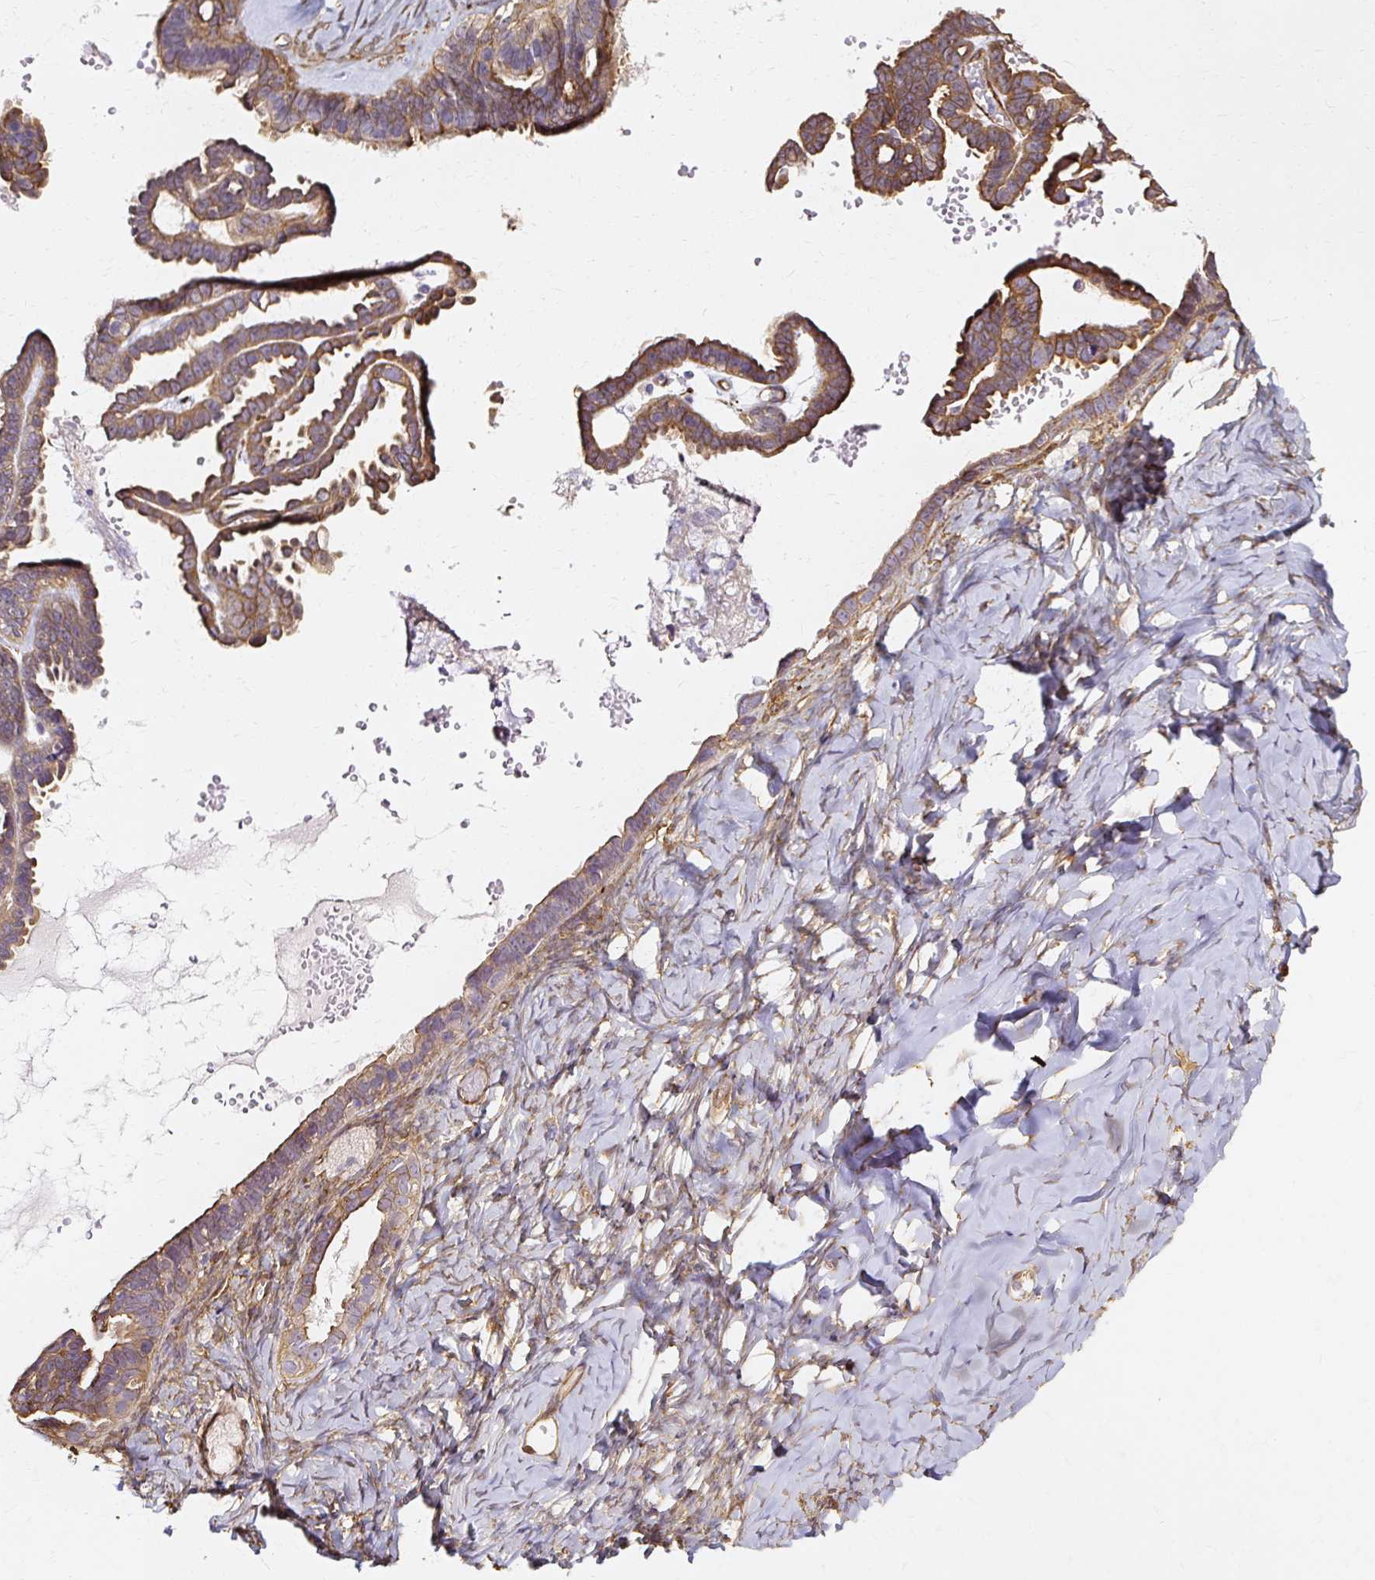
{"staining": {"intensity": "moderate", "quantity": ">75%", "location": "cytoplasmic/membranous"}, "tissue": "ovarian cancer", "cell_type": "Tumor cells", "image_type": "cancer", "snomed": [{"axis": "morphology", "description": "Cystadenocarcinoma, serous, NOS"}, {"axis": "topography", "description": "Ovary"}], "caption": "Immunohistochemistry staining of ovarian cancer (serous cystadenocarcinoma), which shows medium levels of moderate cytoplasmic/membranous expression in approximately >75% of tumor cells indicating moderate cytoplasmic/membranous protein expression. The staining was performed using DAB (brown) for protein detection and nuclei were counterstained in hematoxylin (blue).", "gene": "CNN3", "patient": {"sex": "female", "age": 69}}